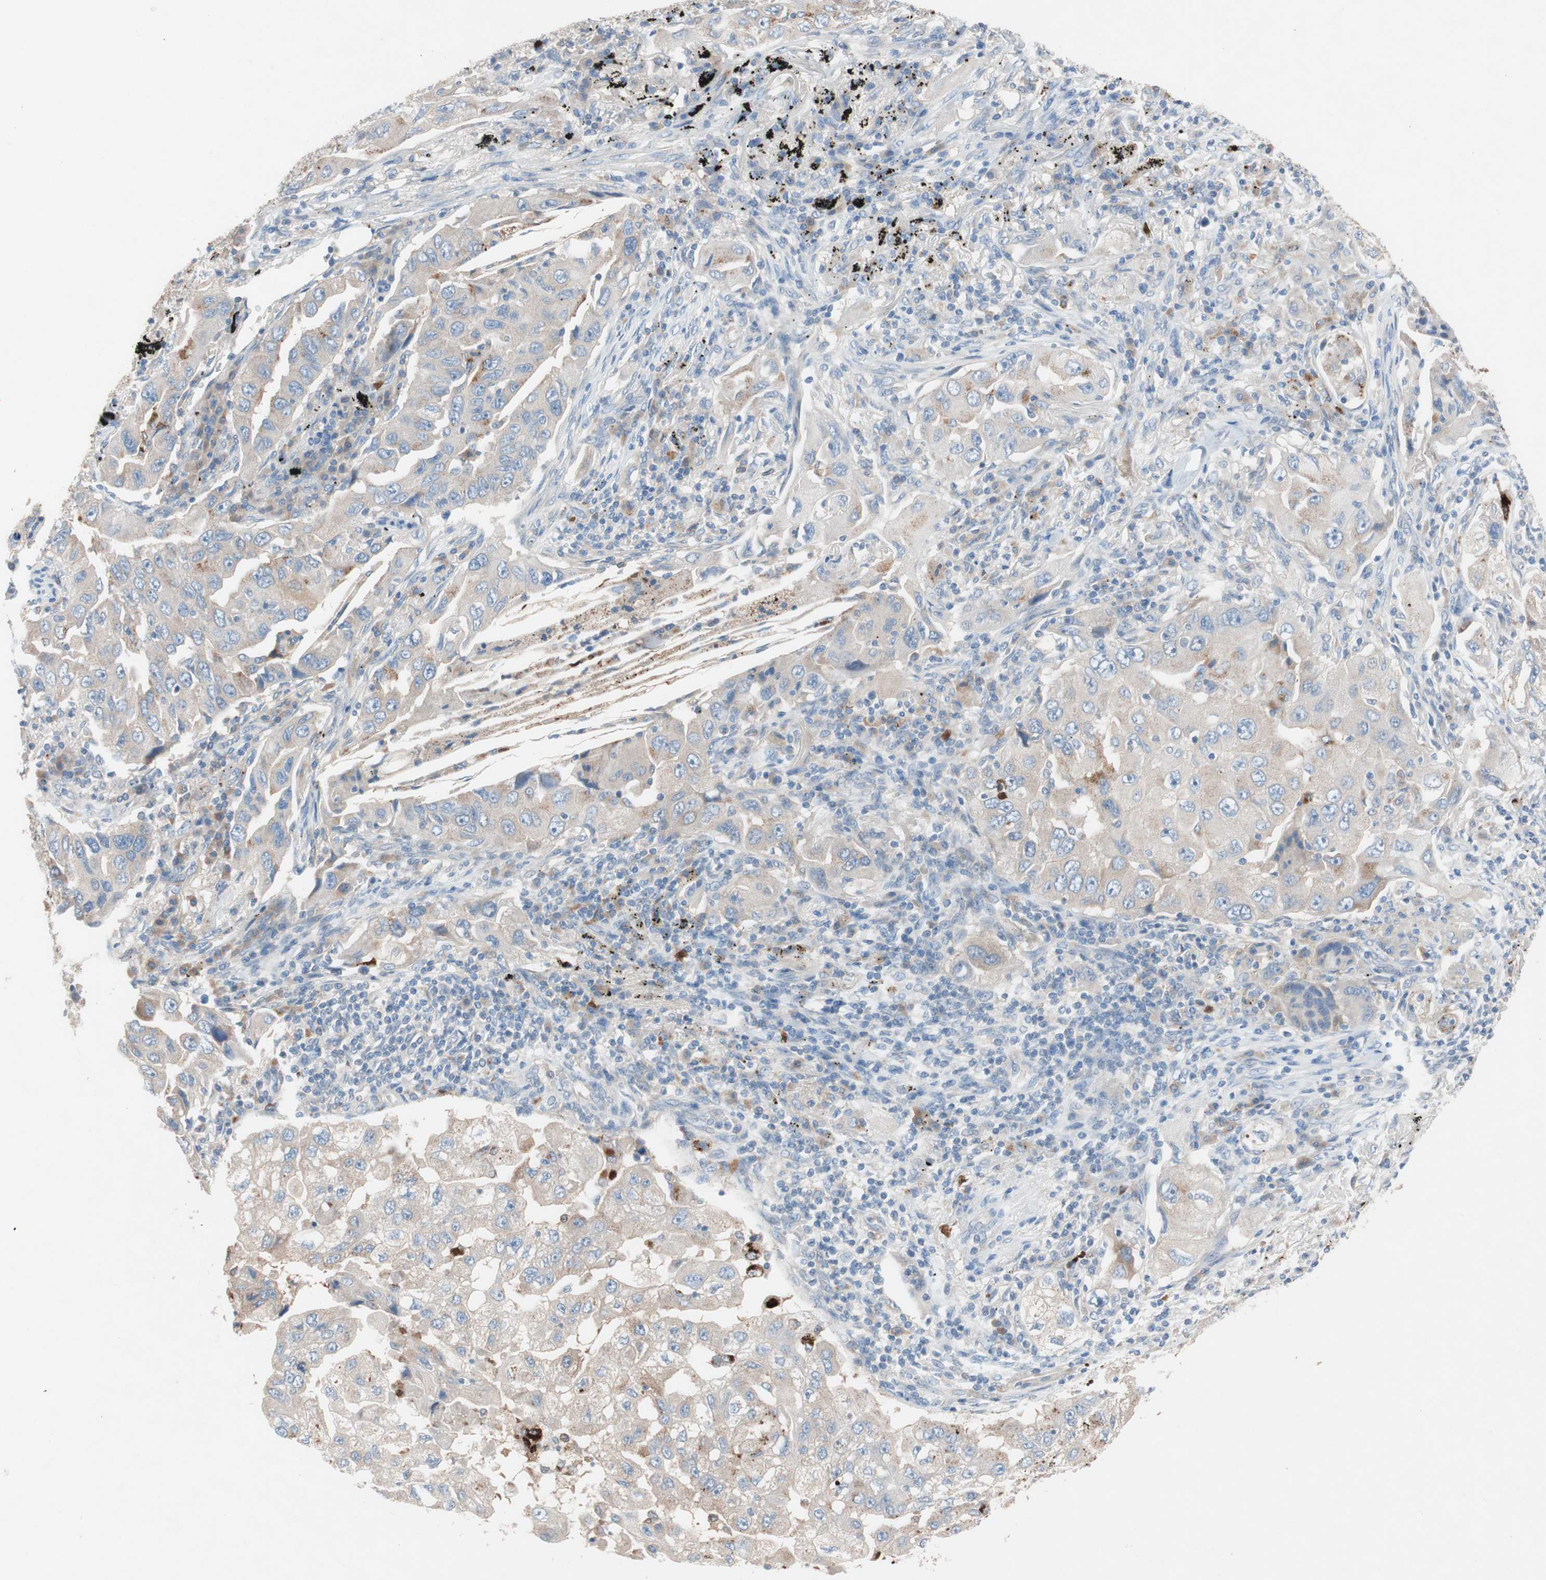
{"staining": {"intensity": "weak", "quantity": ">75%", "location": "cytoplasmic/membranous"}, "tissue": "lung cancer", "cell_type": "Tumor cells", "image_type": "cancer", "snomed": [{"axis": "morphology", "description": "Adenocarcinoma, NOS"}, {"axis": "topography", "description": "Lung"}], "caption": "Lung adenocarcinoma stained for a protein (brown) exhibits weak cytoplasmic/membranous positive positivity in approximately >75% of tumor cells.", "gene": "CLEC4D", "patient": {"sex": "female", "age": 65}}